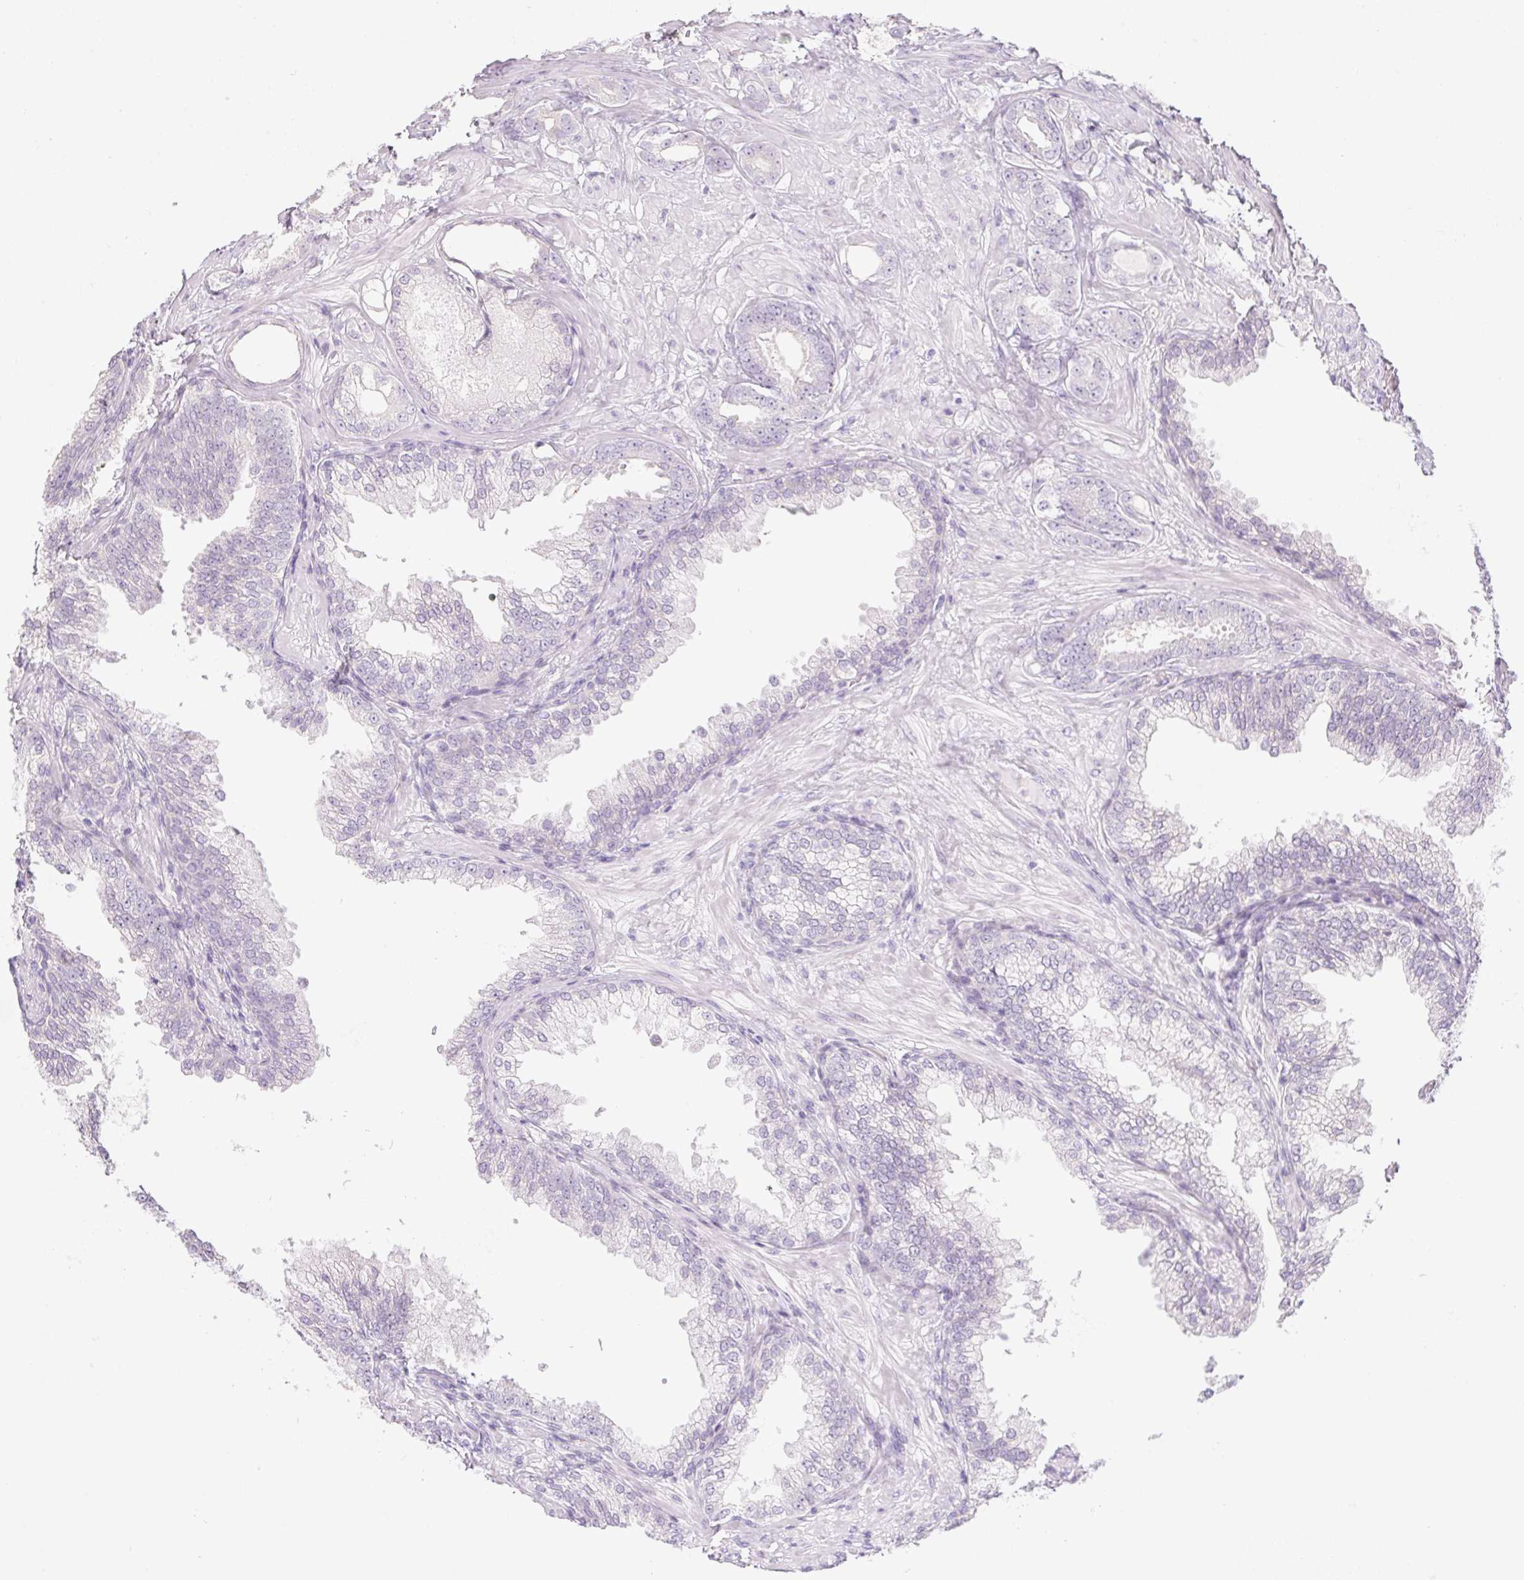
{"staining": {"intensity": "negative", "quantity": "none", "location": "none"}, "tissue": "prostate cancer", "cell_type": "Tumor cells", "image_type": "cancer", "snomed": [{"axis": "morphology", "description": "Adenocarcinoma, Low grade"}, {"axis": "topography", "description": "Prostate"}], "caption": "Immunohistochemistry of low-grade adenocarcinoma (prostate) shows no positivity in tumor cells.", "gene": "CTCFL", "patient": {"sex": "male", "age": 65}}